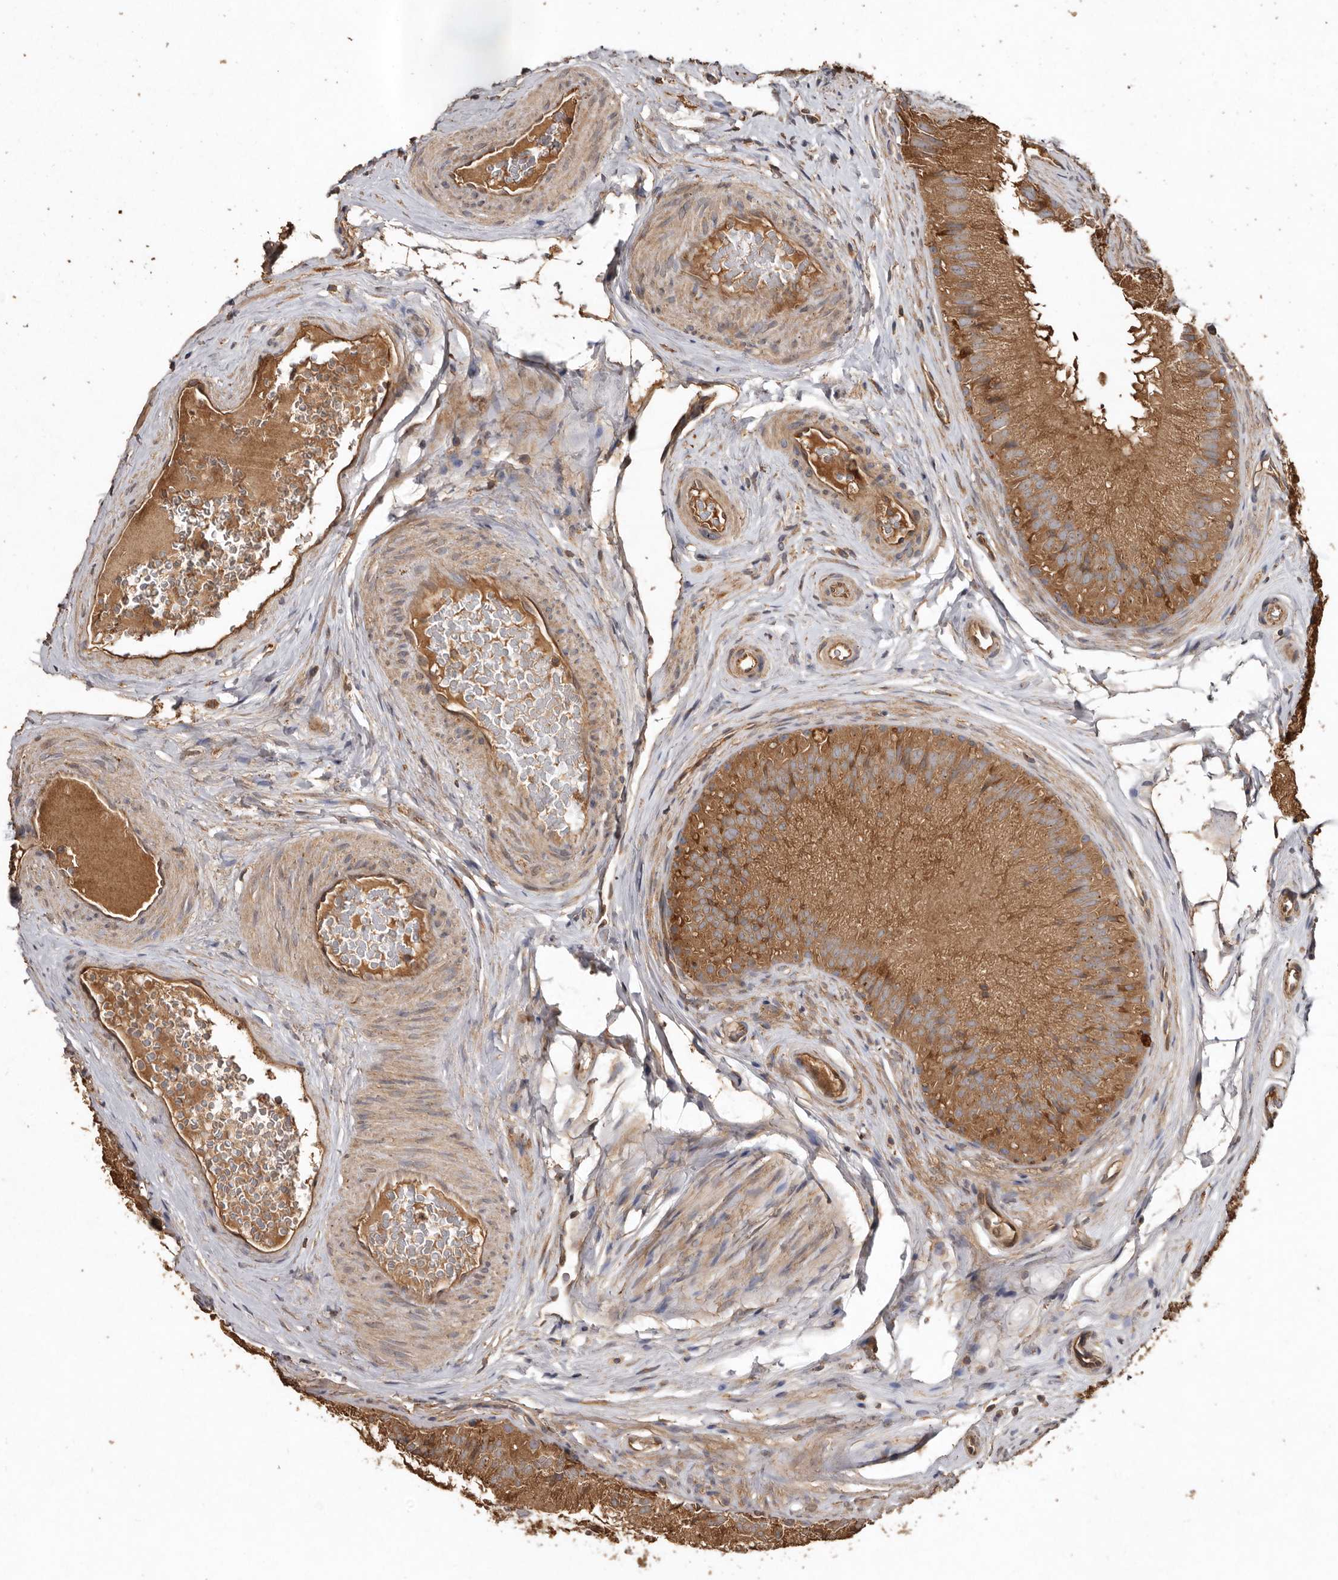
{"staining": {"intensity": "moderate", "quantity": ">75%", "location": "cytoplasmic/membranous"}, "tissue": "epididymis", "cell_type": "Glandular cells", "image_type": "normal", "snomed": [{"axis": "morphology", "description": "Normal tissue, NOS"}, {"axis": "topography", "description": "Epididymis"}], "caption": "Epididymis stained for a protein displays moderate cytoplasmic/membranous positivity in glandular cells. (Stains: DAB (3,3'-diaminobenzidine) in brown, nuclei in blue, Microscopy: brightfield microscopy at high magnification).", "gene": "FLCN", "patient": {"sex": "male", "age": 29}}